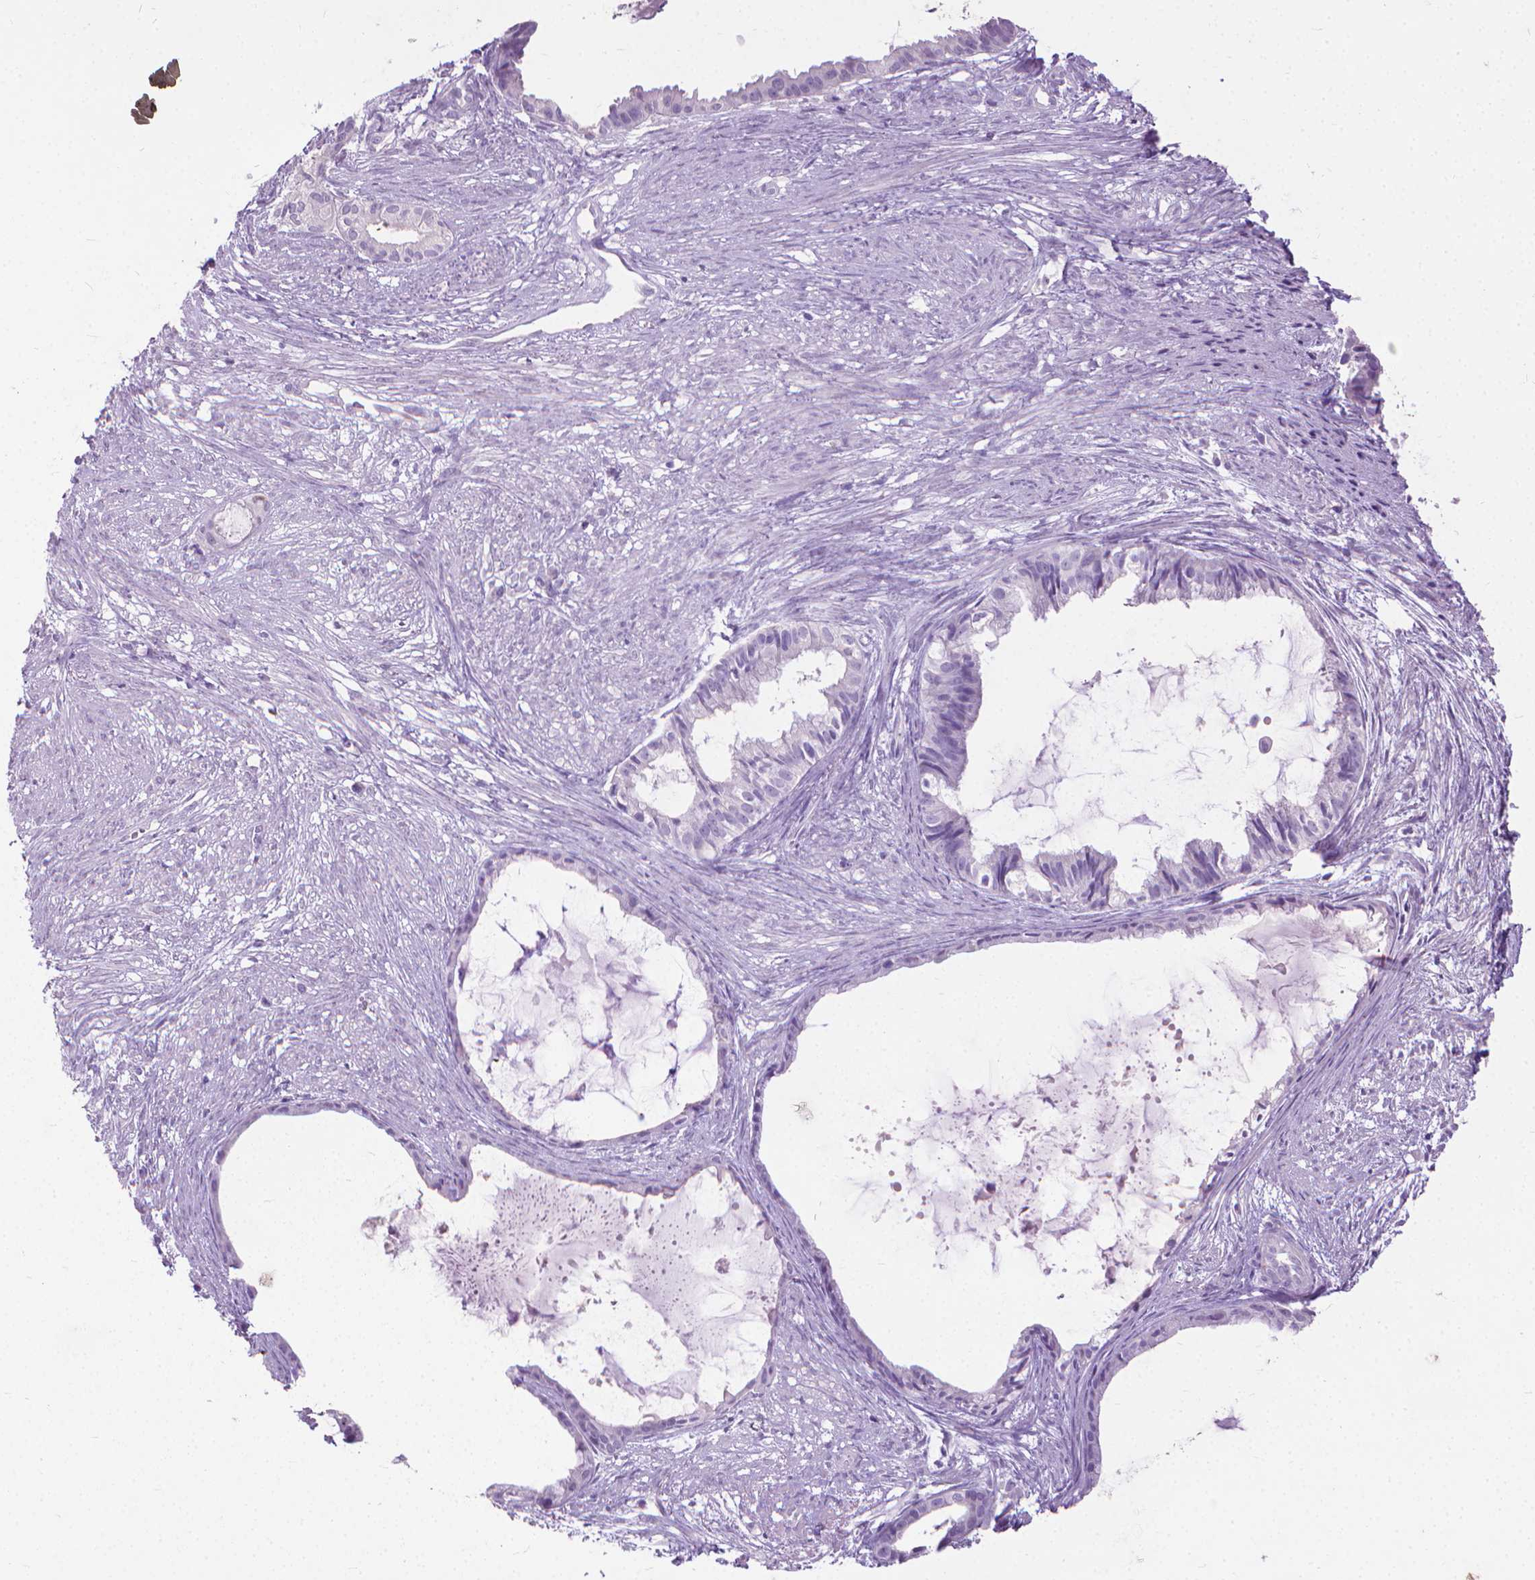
{"staining": {"intensity": "negative", "quantity": "none", "location": "none"}, "tissue": "endometrial cancer", "cell_type": "Tumor cells", "image_type": "cancer", "snomed": [{"axis": "morphology", "description": "Adenocarcinoma, NOS"}, {"axis": "topography", "description": "Endometrium"}], "caption": "Protein analysis of endometrial cancer (adenocarcinoma) demonstrates no significant expression in tumor cells.", "gene": "KRT5", "patient": {"sex": "female", "age": 86}}